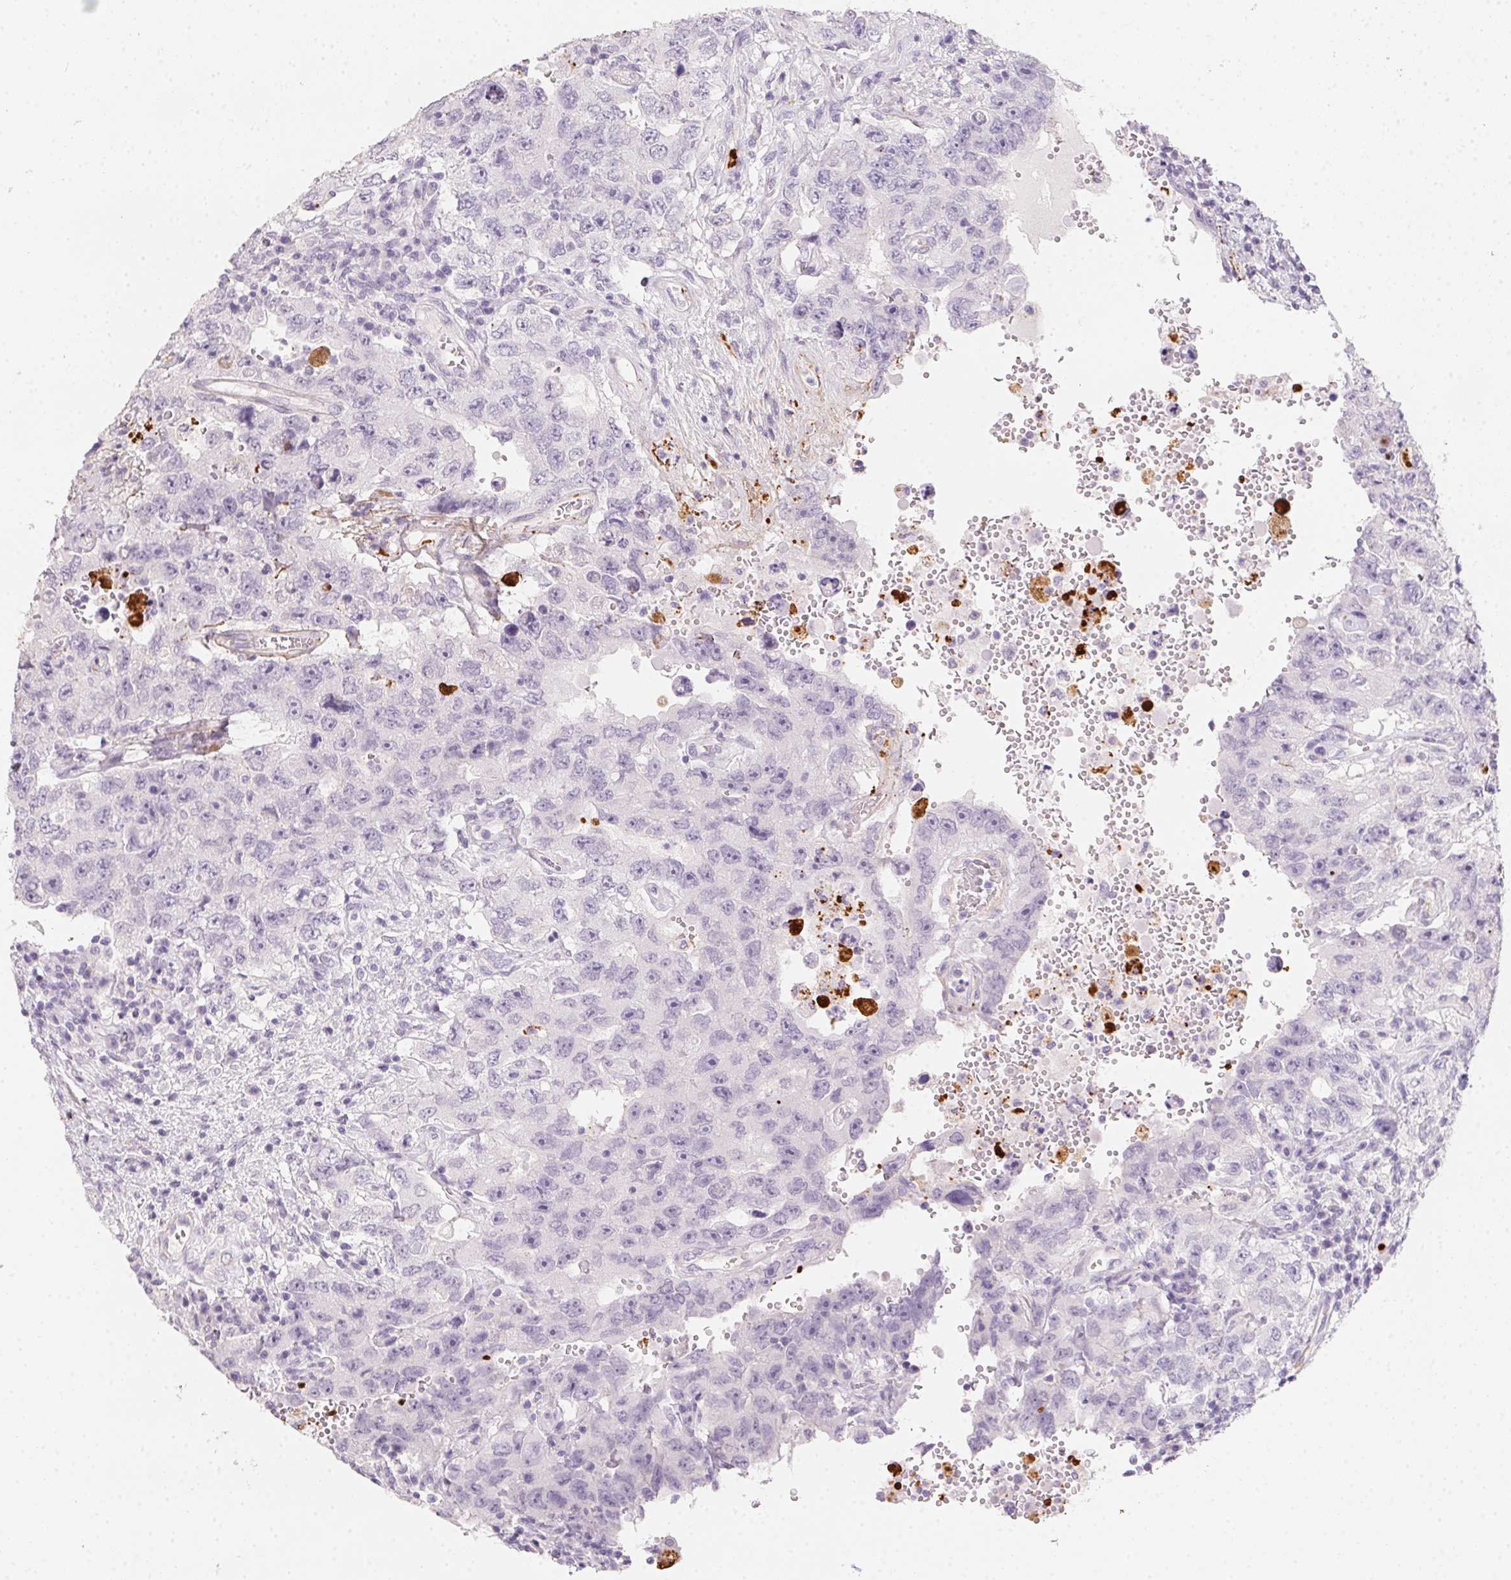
{"staining": {"intensity": "negative", "quantity": "none", "location": "none"}, "tissue": "testis cancer", "cell_type": "Tumor cells", "image_type": "cancer", "snomed": [{"axis": "morphology", "description": "Carcinoma, Embryonal, NOS"}, {"axis": "topography", "description": "Testis"}], "caption": "Tumor cells show no significant protein staining in testis cancer (embryonal carcinoma).", "gene": "MYL4", "patient": {"sex": "male", "age": 26}}